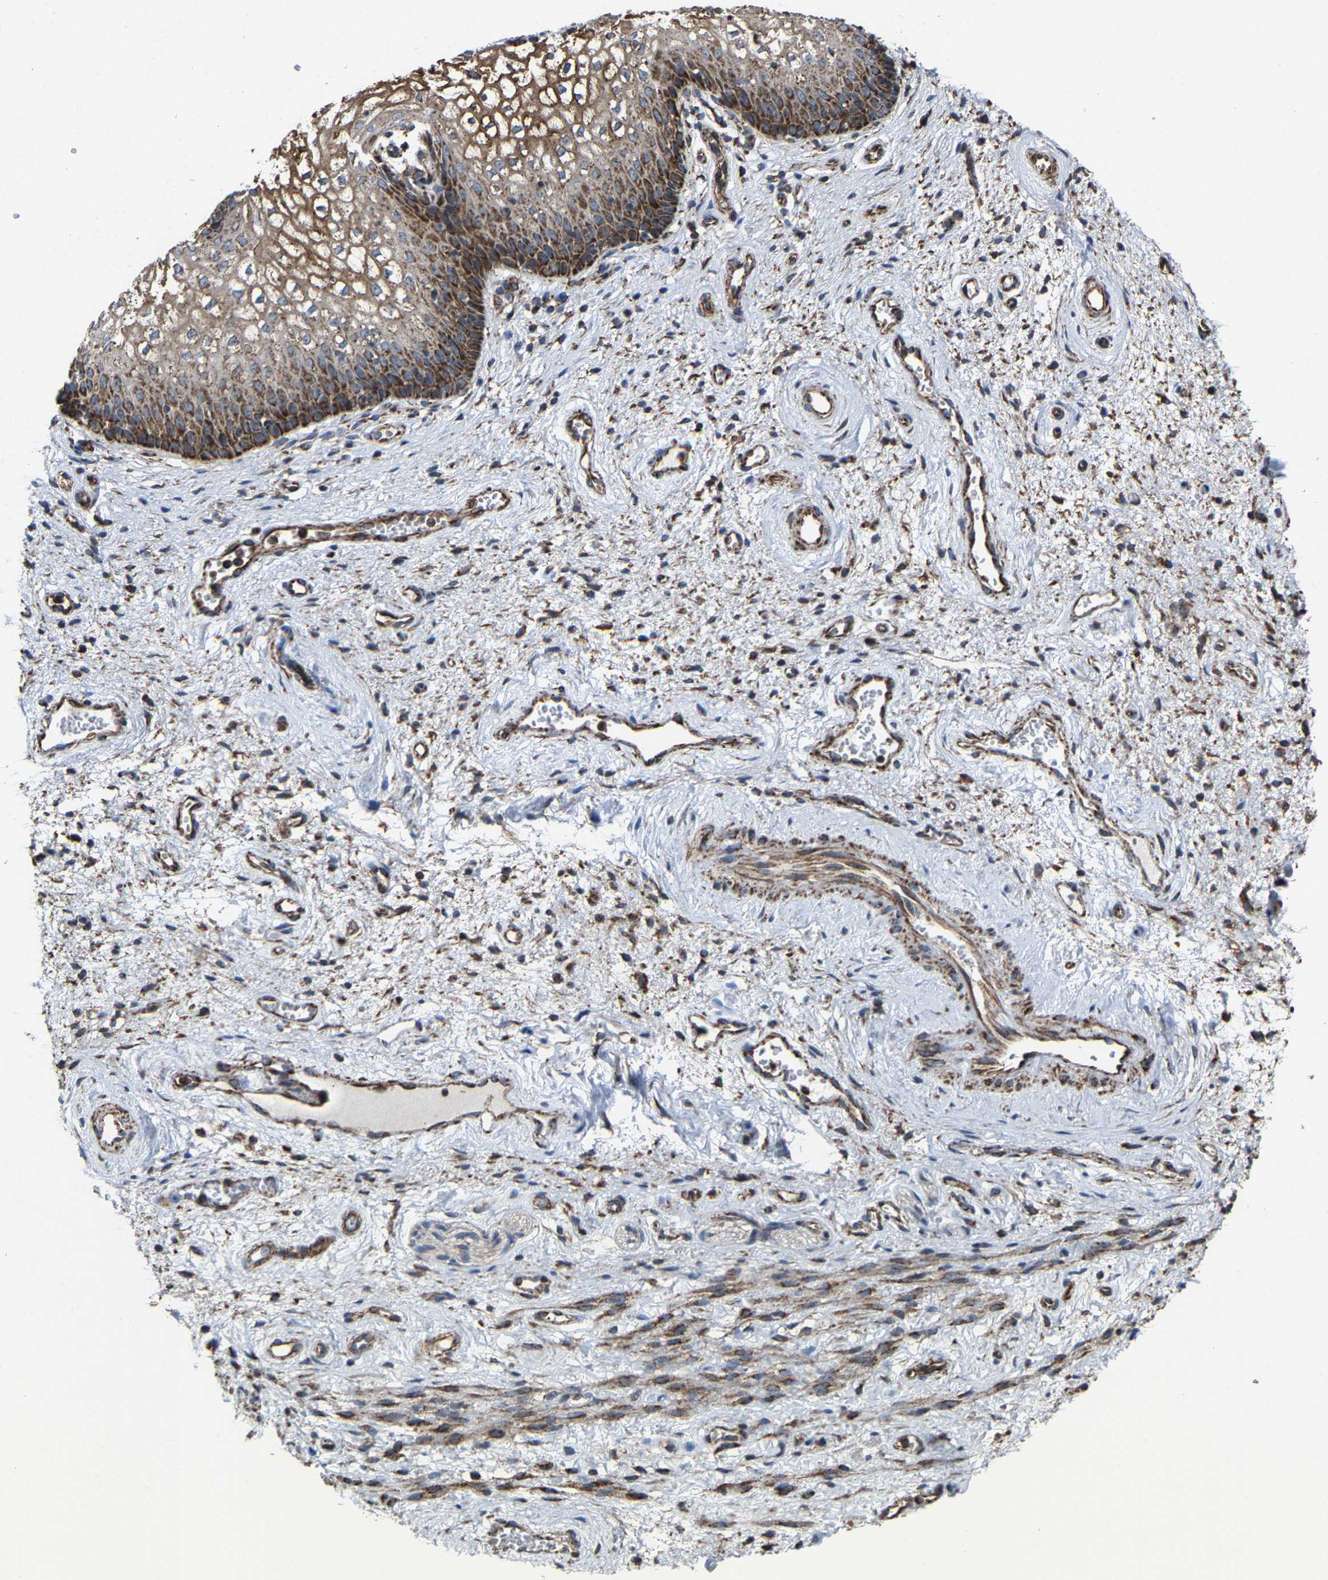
{"staining": {"intensity": "strong", "quantity": ">75%", "location": "cytoplasmic/membranous"}, "tissue": "vagina", "cell_type": "Squamous epithelial cells", "image_type": "normal", "snomed": [{"axis": "morphology", "description": "Normal tissue, NOS"}, {"axis": "topography", "description": "Vagina"}], "caption": "Unremarkable vagina shows strong cytoplasmic/membranous staining in about >75% of squamous epithelial cells, visualized by immunohistochemistry.", "gene": "NDUFV3", "patient": {"sex": "female", "age": 34}}